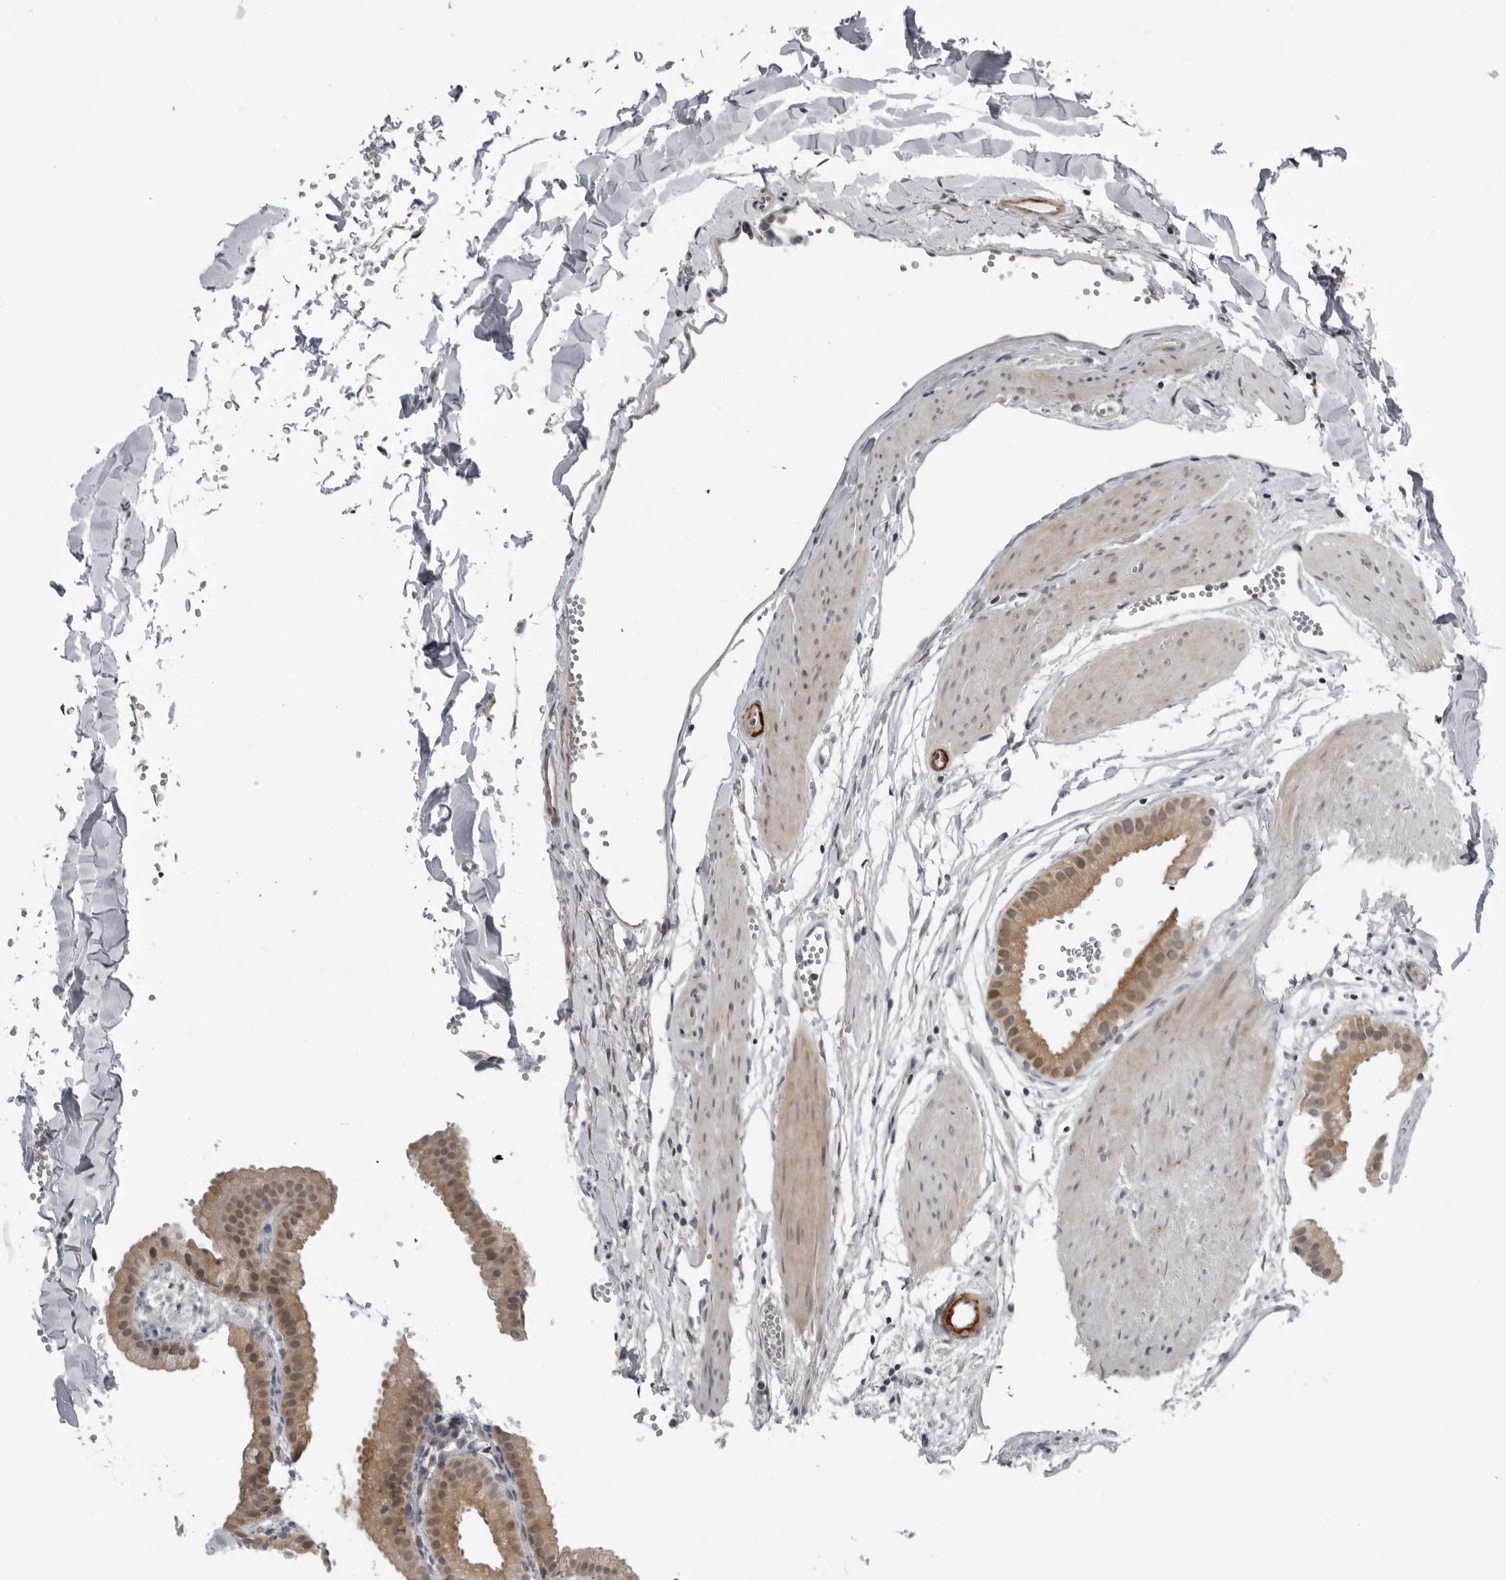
{"staining": {"intensity": "moderate", "quantity": ">75%", "location": "cytoplasmic/membranous,nuclear"}, "tissue": "gallbladder", "cell_type": "Glandular cells", "image_type": "normal", "snomed": [{"axis": "morphology", "description": "Normal tissue, NOS"}, {"axis": "topography", "description": "Gallbladder"}], "caption": "IHC (DAB) staining of normal gallbladder reveals moderate cytoplasmic/membranous,nuclear protein positivity in approximately >75% of glandular cells.", "gene": "ALPK2", "patient": {"sex": "female", "age": 64}}